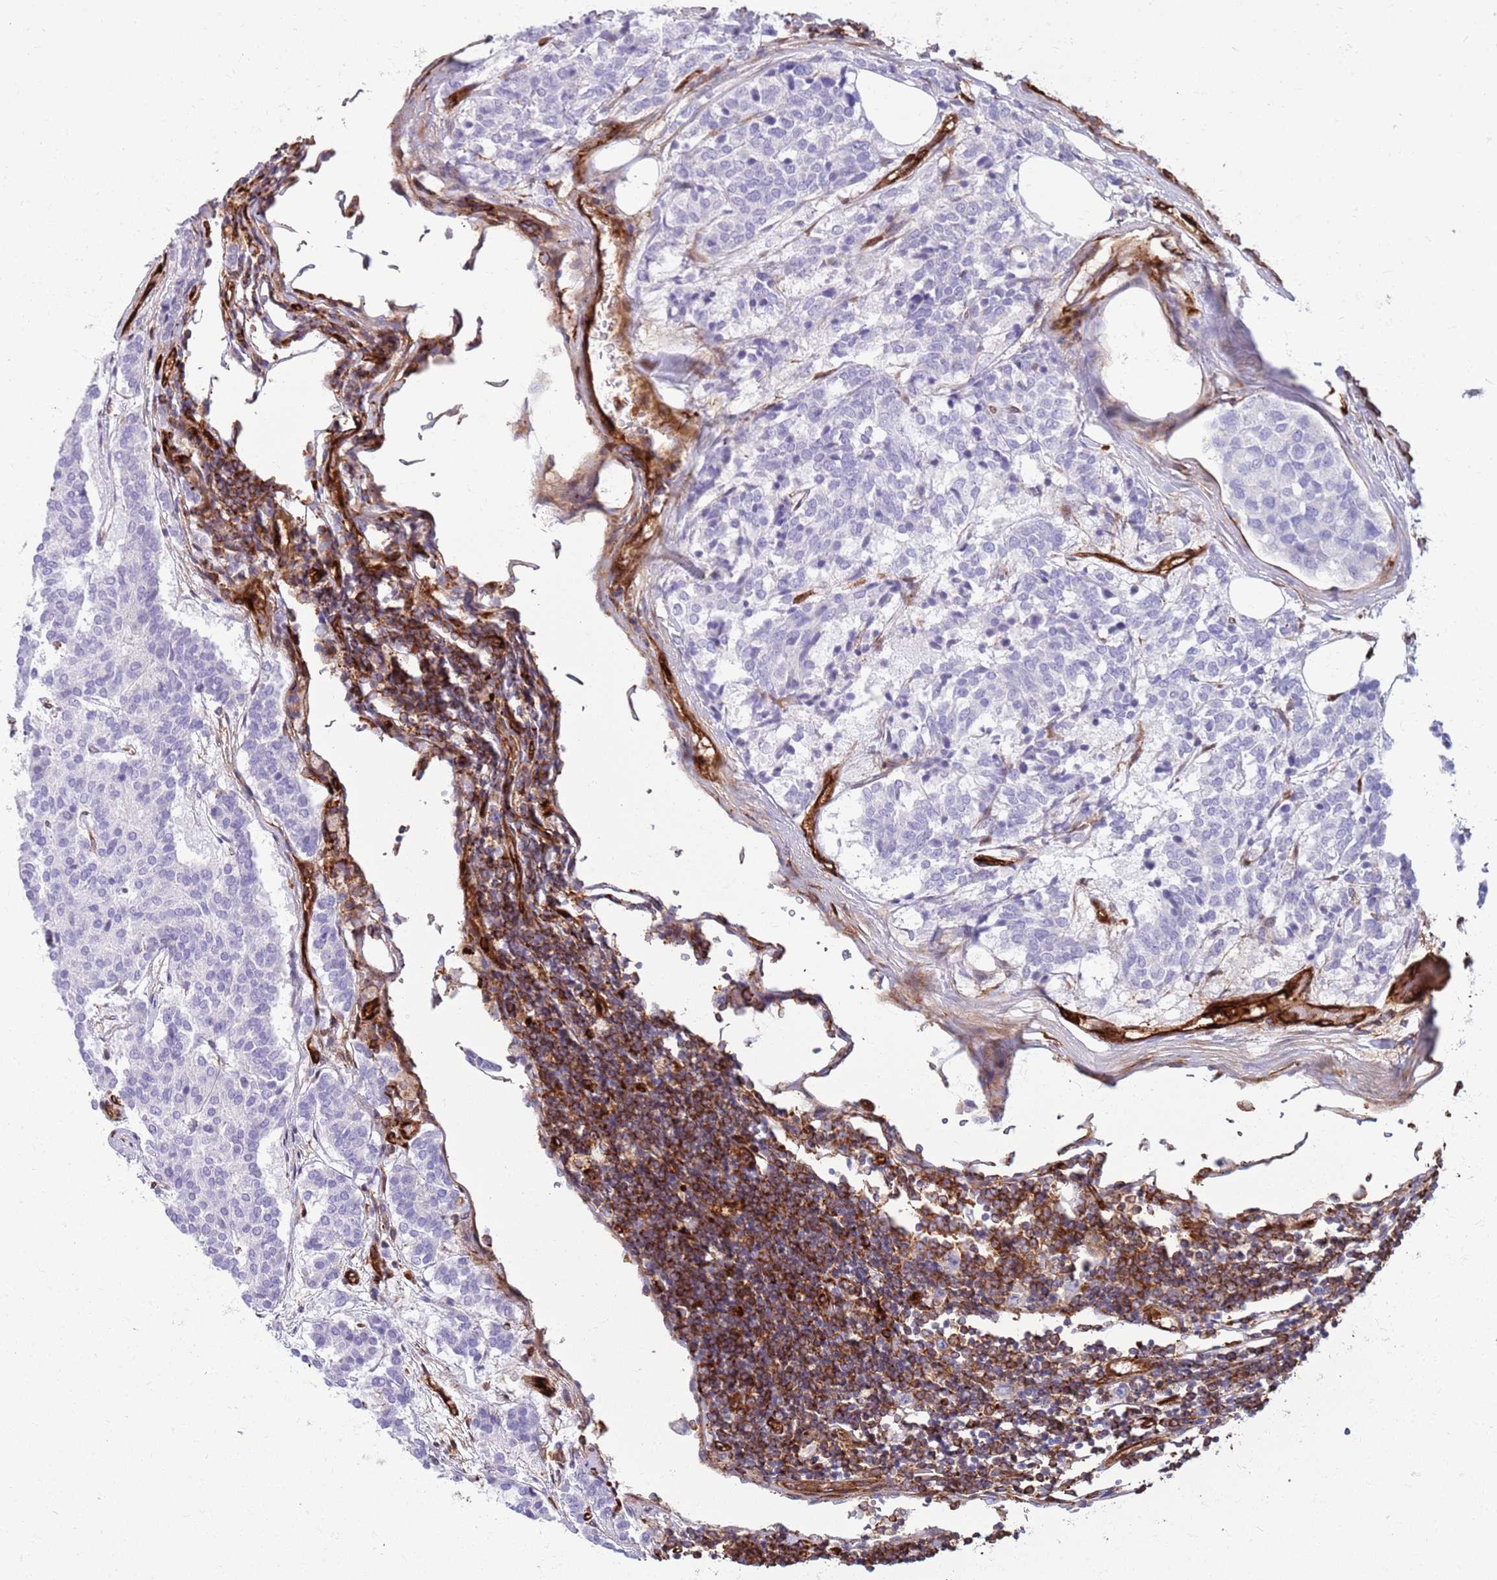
{"staining": {"intensity": "negative", "quantity": "none", "location": "none"}, "tissue": "carcinoid", "cell_type": "Tumor cells", "image_type": "cancer", "snomed": [{"axis": "morphology", "description": "Carcinoid, malignant, NOS"}, {"axis": "topography", "description": "Pancreas"}], "caption": "There is no significant positivity in tumor cells of carcinoid. Brightfield microscopy of IHC stained with DAB (brown) and hematoxylin (blue), captured at high magnification.", "gene": "KBTBD7", "patient": {"sex": "female", "age": 54}}